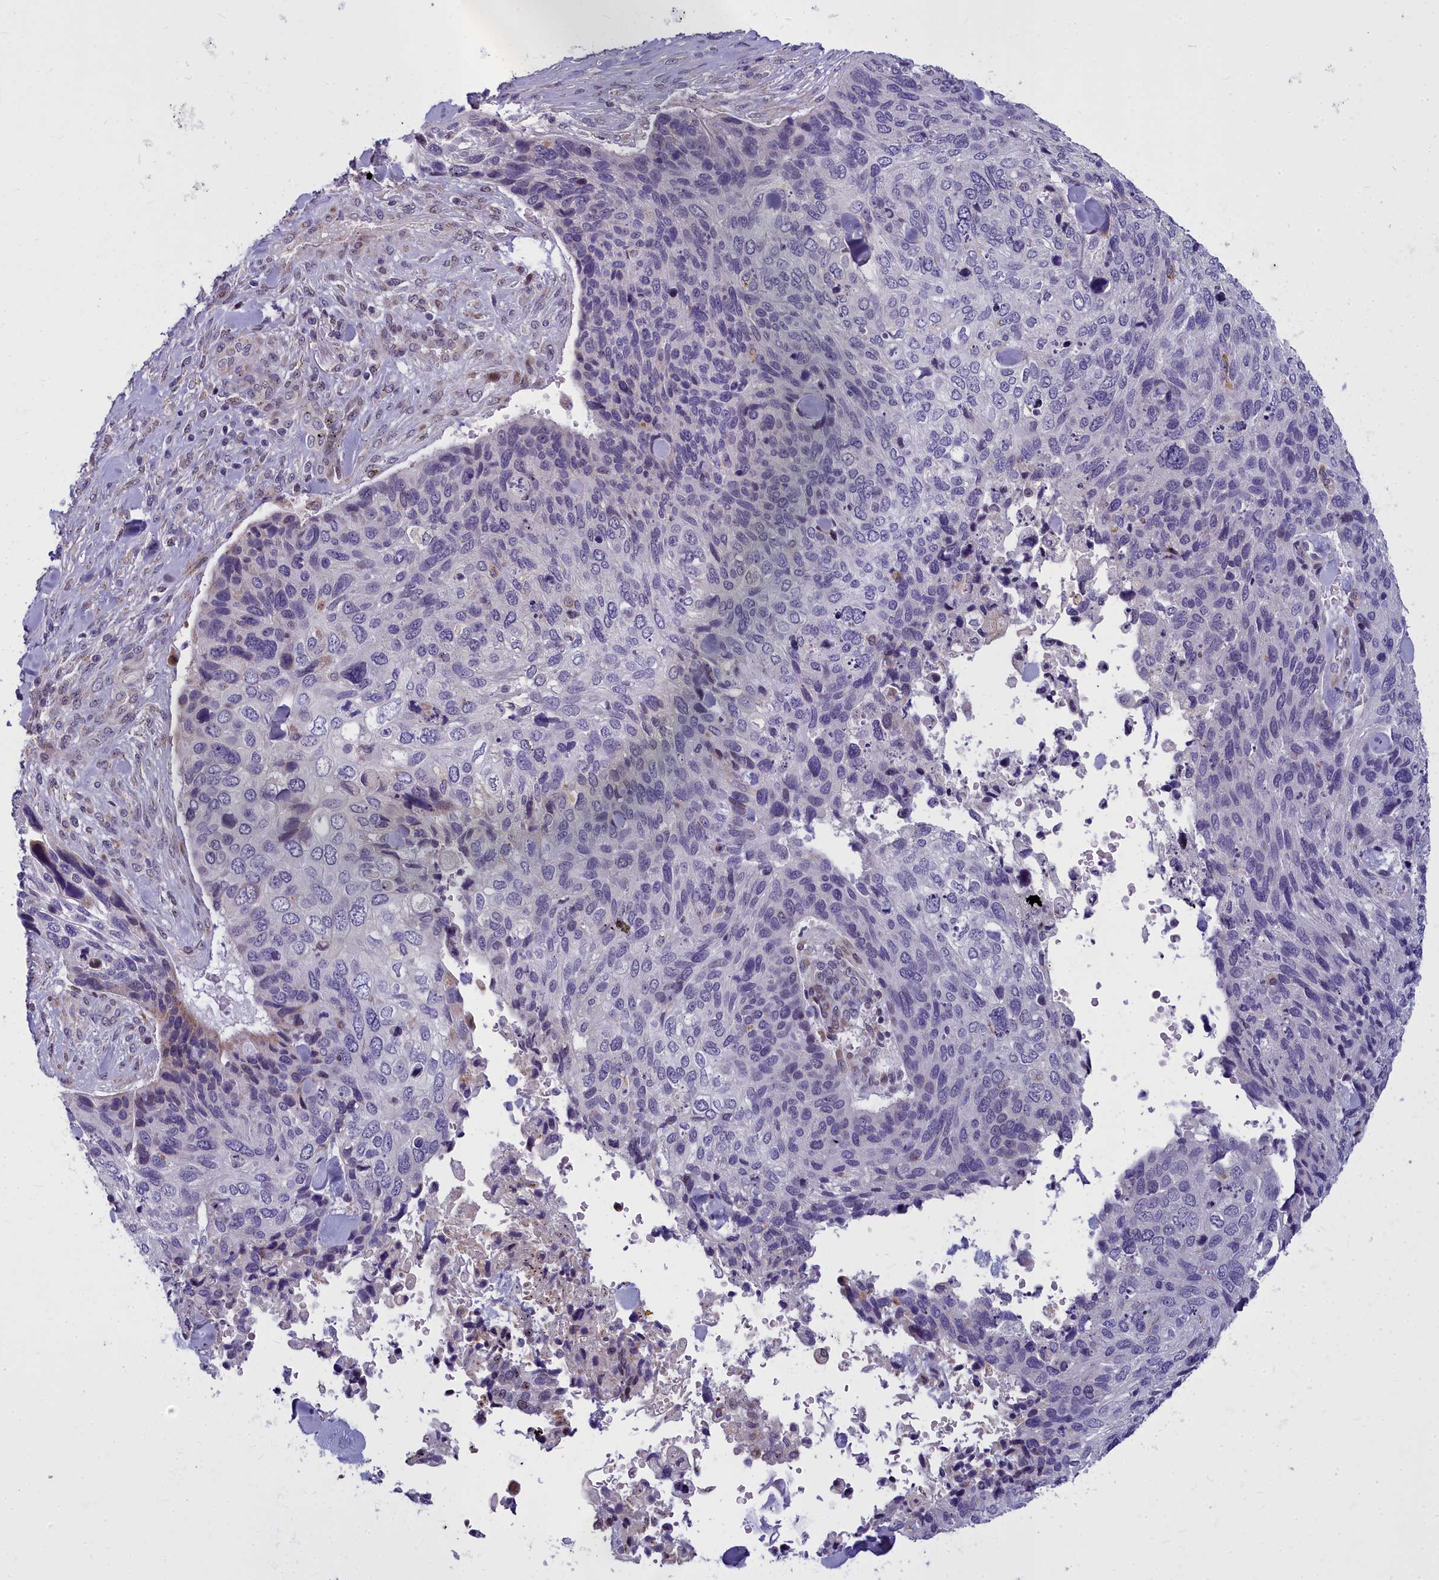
{"staining": {"intensity": "negative", "quantity": "none", "location": "none"}, "tissue": "skin cancer", "cell_type": "Tumor cells", "image_type": "cancer", "snomed": [{"axis": "morphology", "description": "Basal cell carcinoma"}, {"axis": "topography", "description": "Skin"}], "caption": "This is an IHC image of human basal cell carcinoma (skin). There is no positivity in tumor cells.", "gene": "WDPCP", "patient": {"sex": "female", "age": 74}}